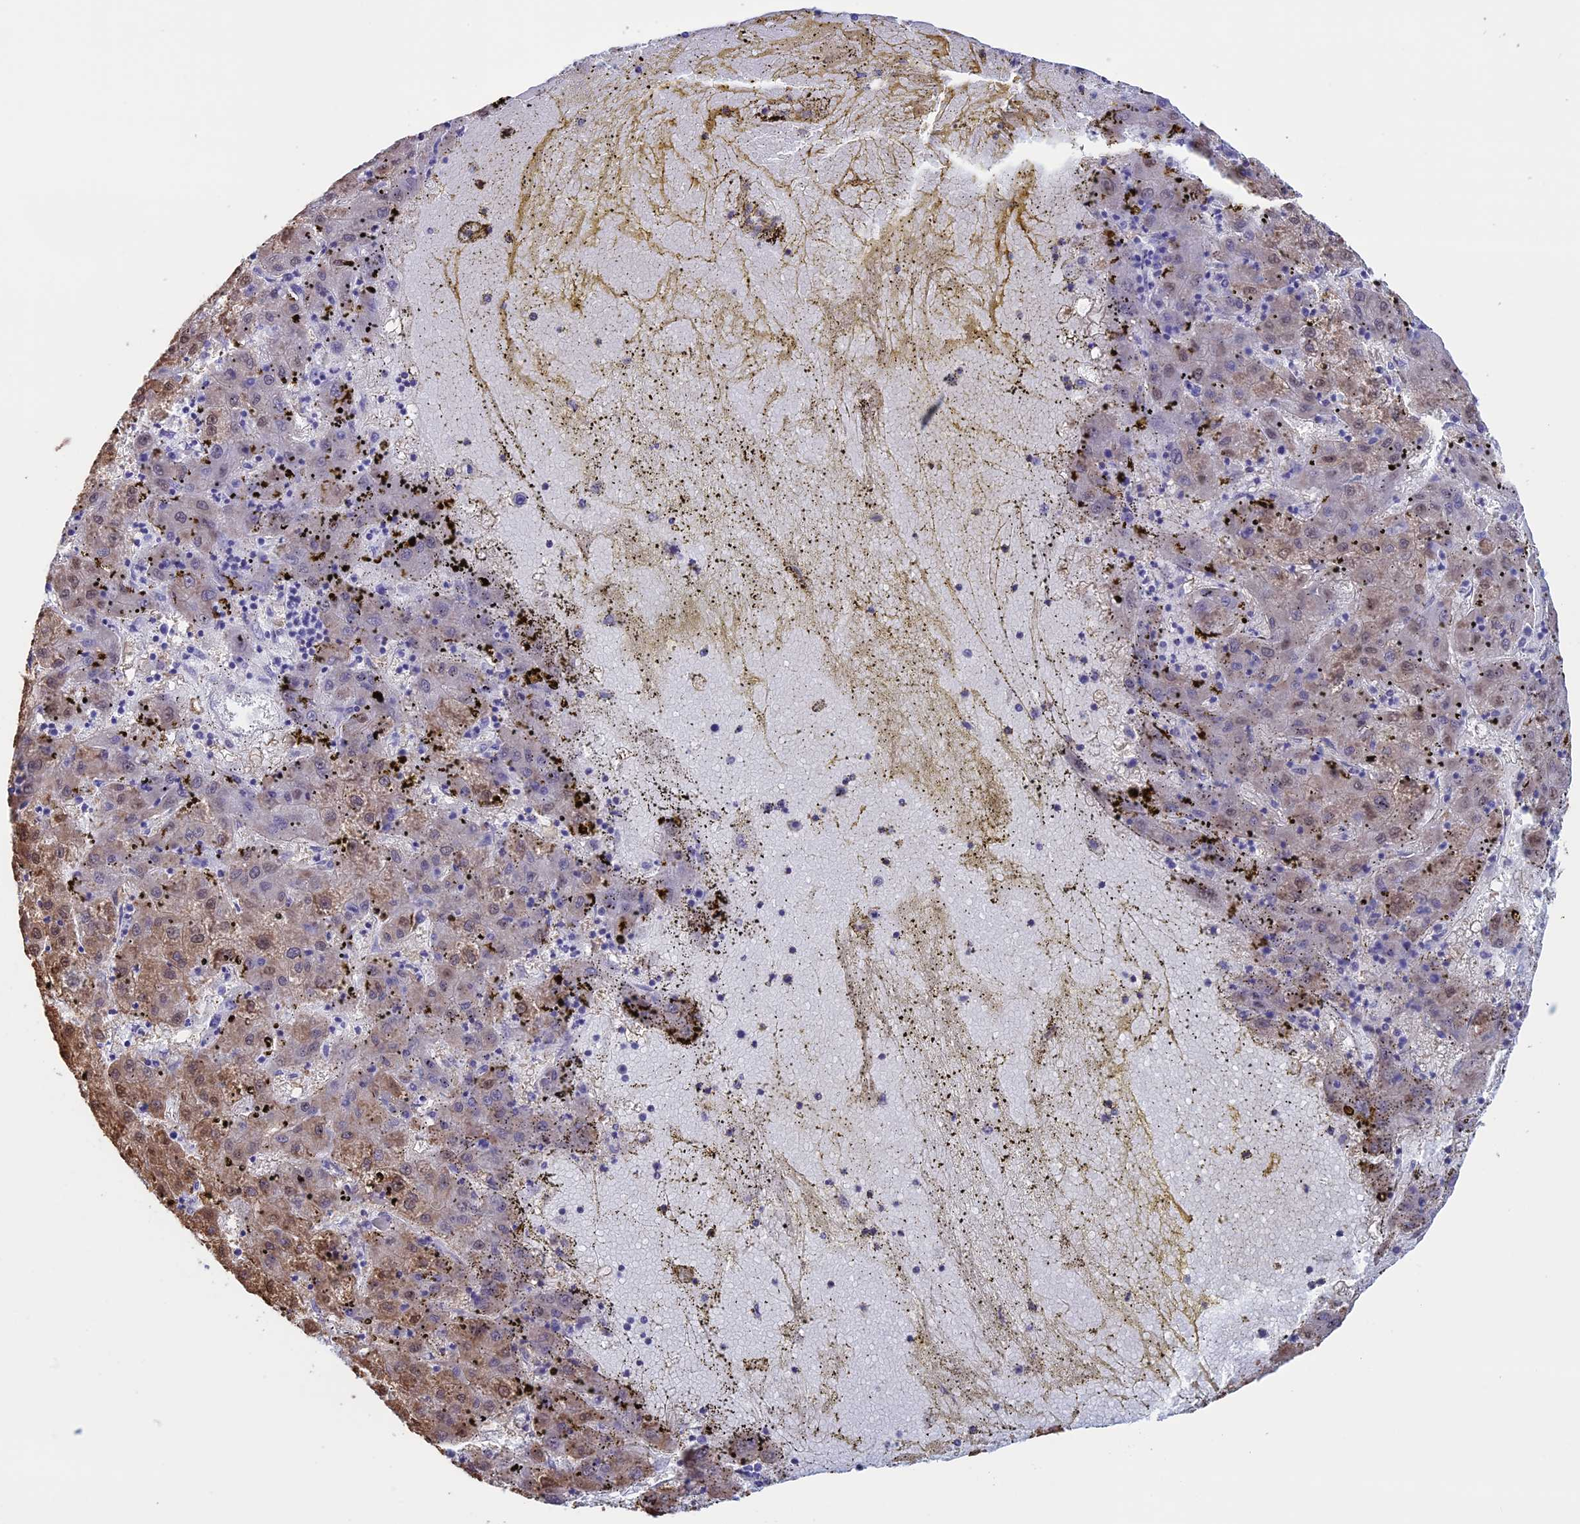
{"staining": {"intensity": "moderate", "quantity": "<25%", "location": "cytoplasmic/membranous,nuclear"}, "tissue": "liver cancer", "cell_type": "Tumor cells", "image_type": "cancer", "snomed": [{"axis": "morphology", "description": "Carcinoma, Hepatocellular, NOS"}, {"axis": "topography", "description": "Liver"}], "caption": "An IHC histopathology image of neoplastic tissue is shown. Protein staining in brown shows moderate cytoplasmic/membranous and nuclear positivity in liver cancer (hepatocellular carcinoma) within tumor cells. The staining was performed using DAB (3,3'-diaminobenzidine), with brown indicating positive protein expression. Nuclei are stained blue with hematoxylin.", "gene": "LHFPL2", "patient": {"sex": "male", "age": 72}}